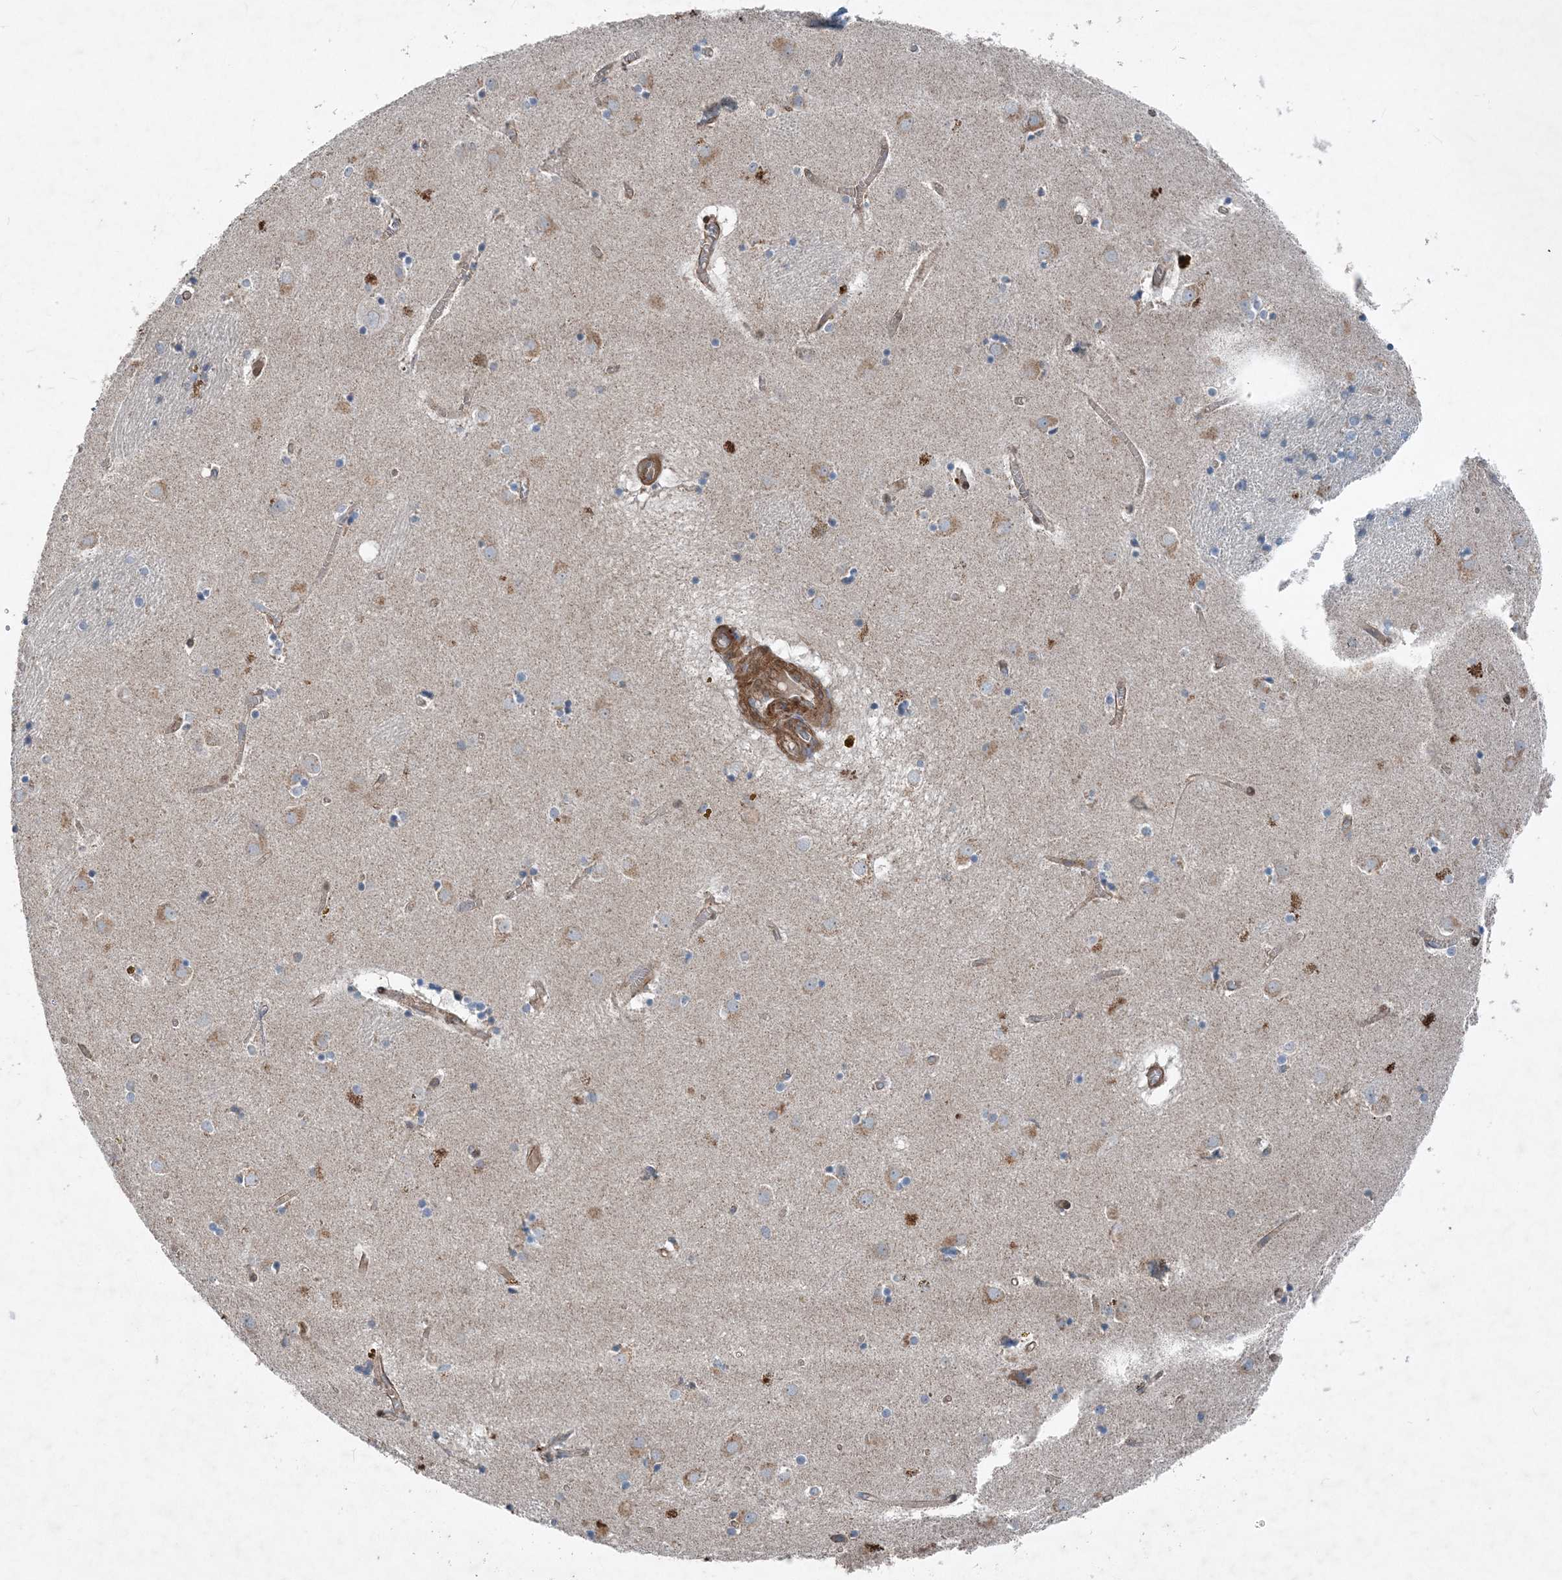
{"staining": {"intensity": "negative", "quantity": "none", "location": "none"}, "tissue": "caudate", "cell_type": "Glial cells", "image_type": "normal", "snomed": [{"axis": "morphology", "description": "Normal tissue, NOS"}, {"axis": "topography", "description": "Lateral ventricle wall"}], "caption": "This is a micrograph of immunohistochemistry staining of unremarkable caudate, which shows no staining in glial cells.", "gene": "DGUOK", "patient": {"sex": "male", "age": 70}}